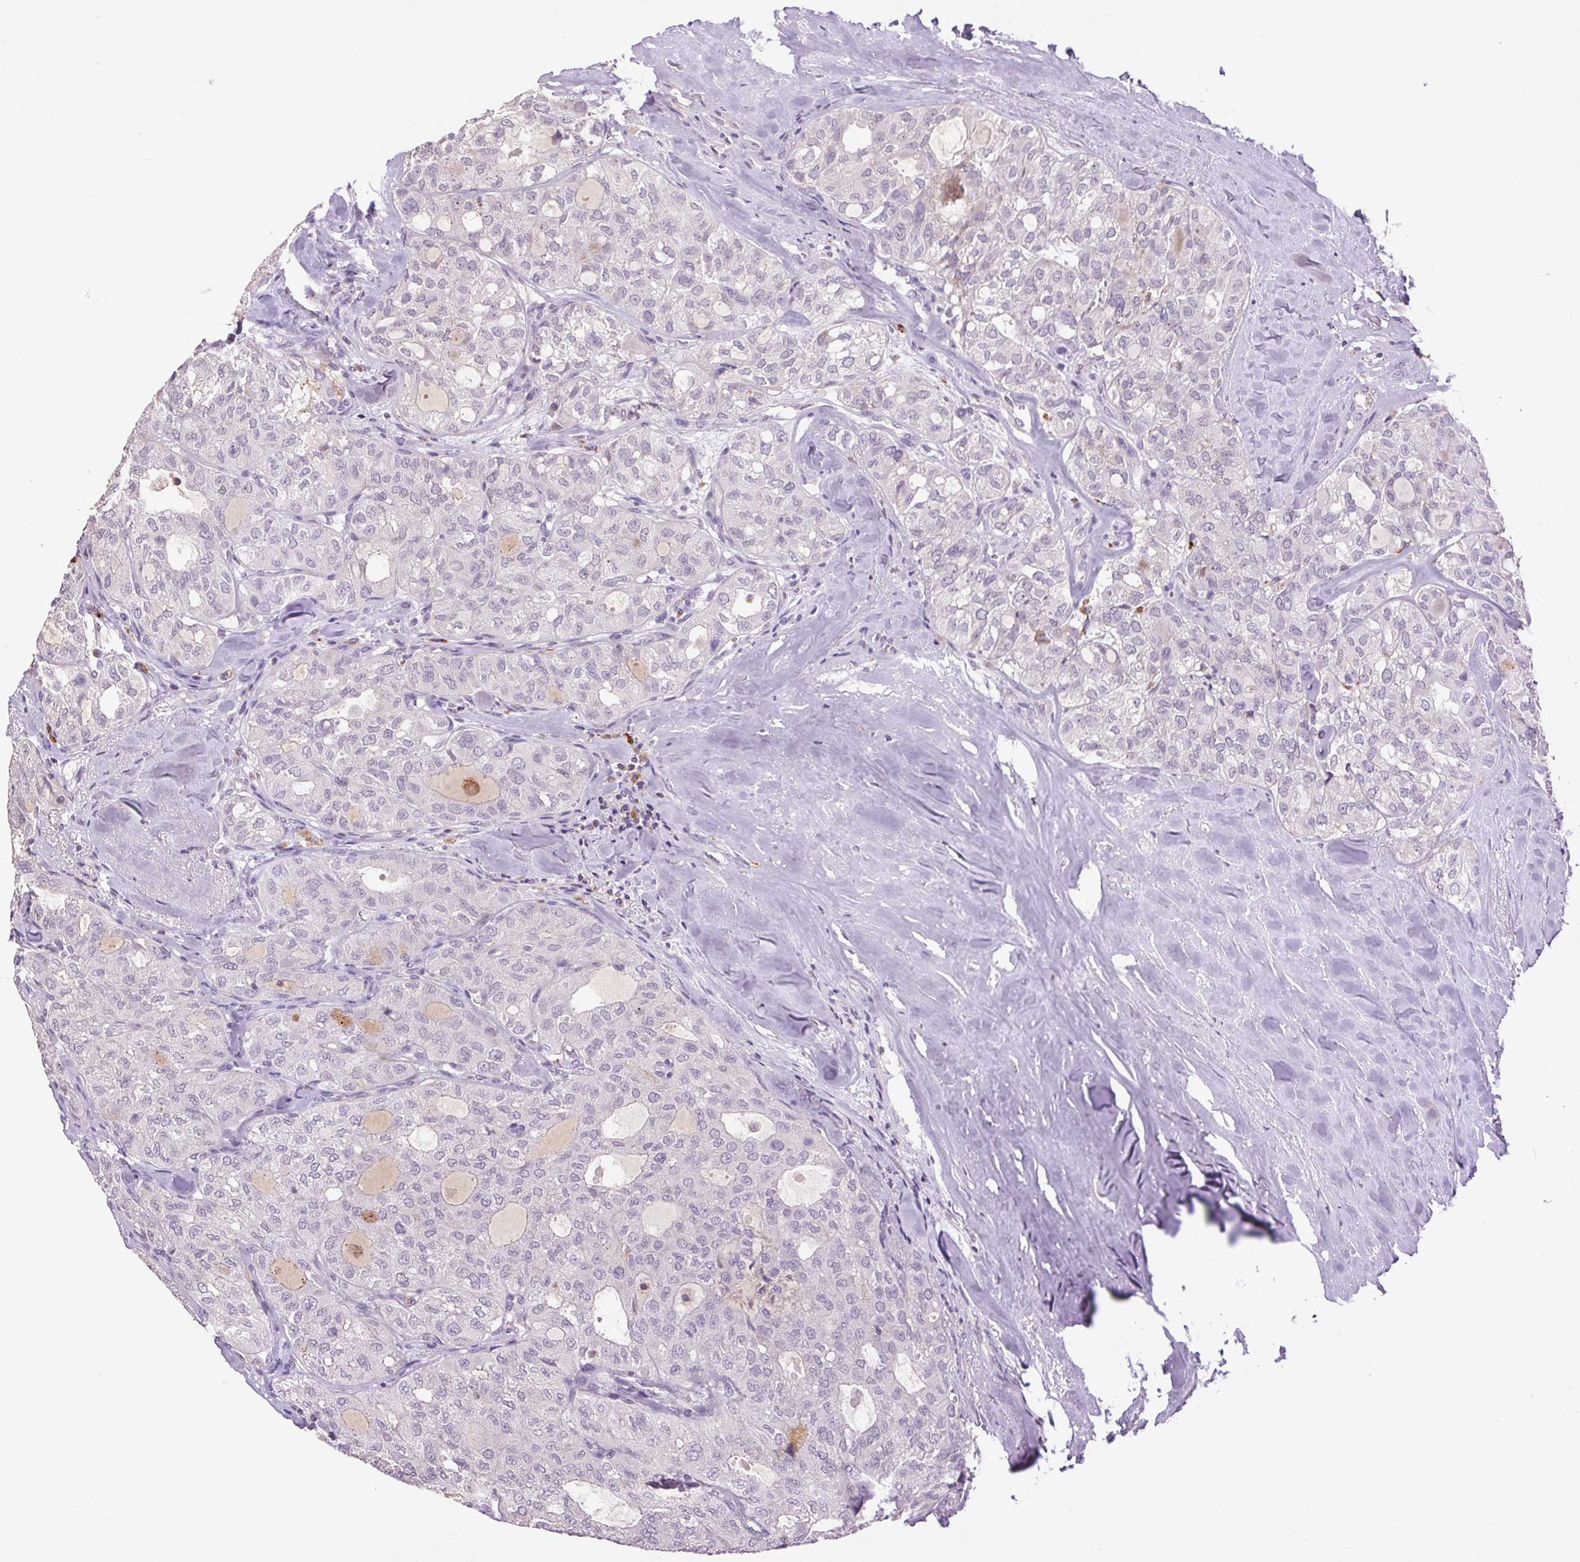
{"staining": {"intensity": "negative", "quantity": "none", "location": "none"}, "tissue": "thyroid cancer", "cell_type": "Tumor cells", "image_type": "cancer", "snomed": [{"axis": "morphology", "description": "Follicular adenoma carcinoma, NOS"}, {"axis": "topography", "description": "Thyroid gland"}], "caption": "An IHC histopathology image of thyroid cancer (follicular adenoma carcinoma) is shown. There is no staining in tumor cells of thyroid cancer (follicular adenoma carcinoma).", "gene": "FNDC7", "patient": {"sex": "male", "age": 75}}